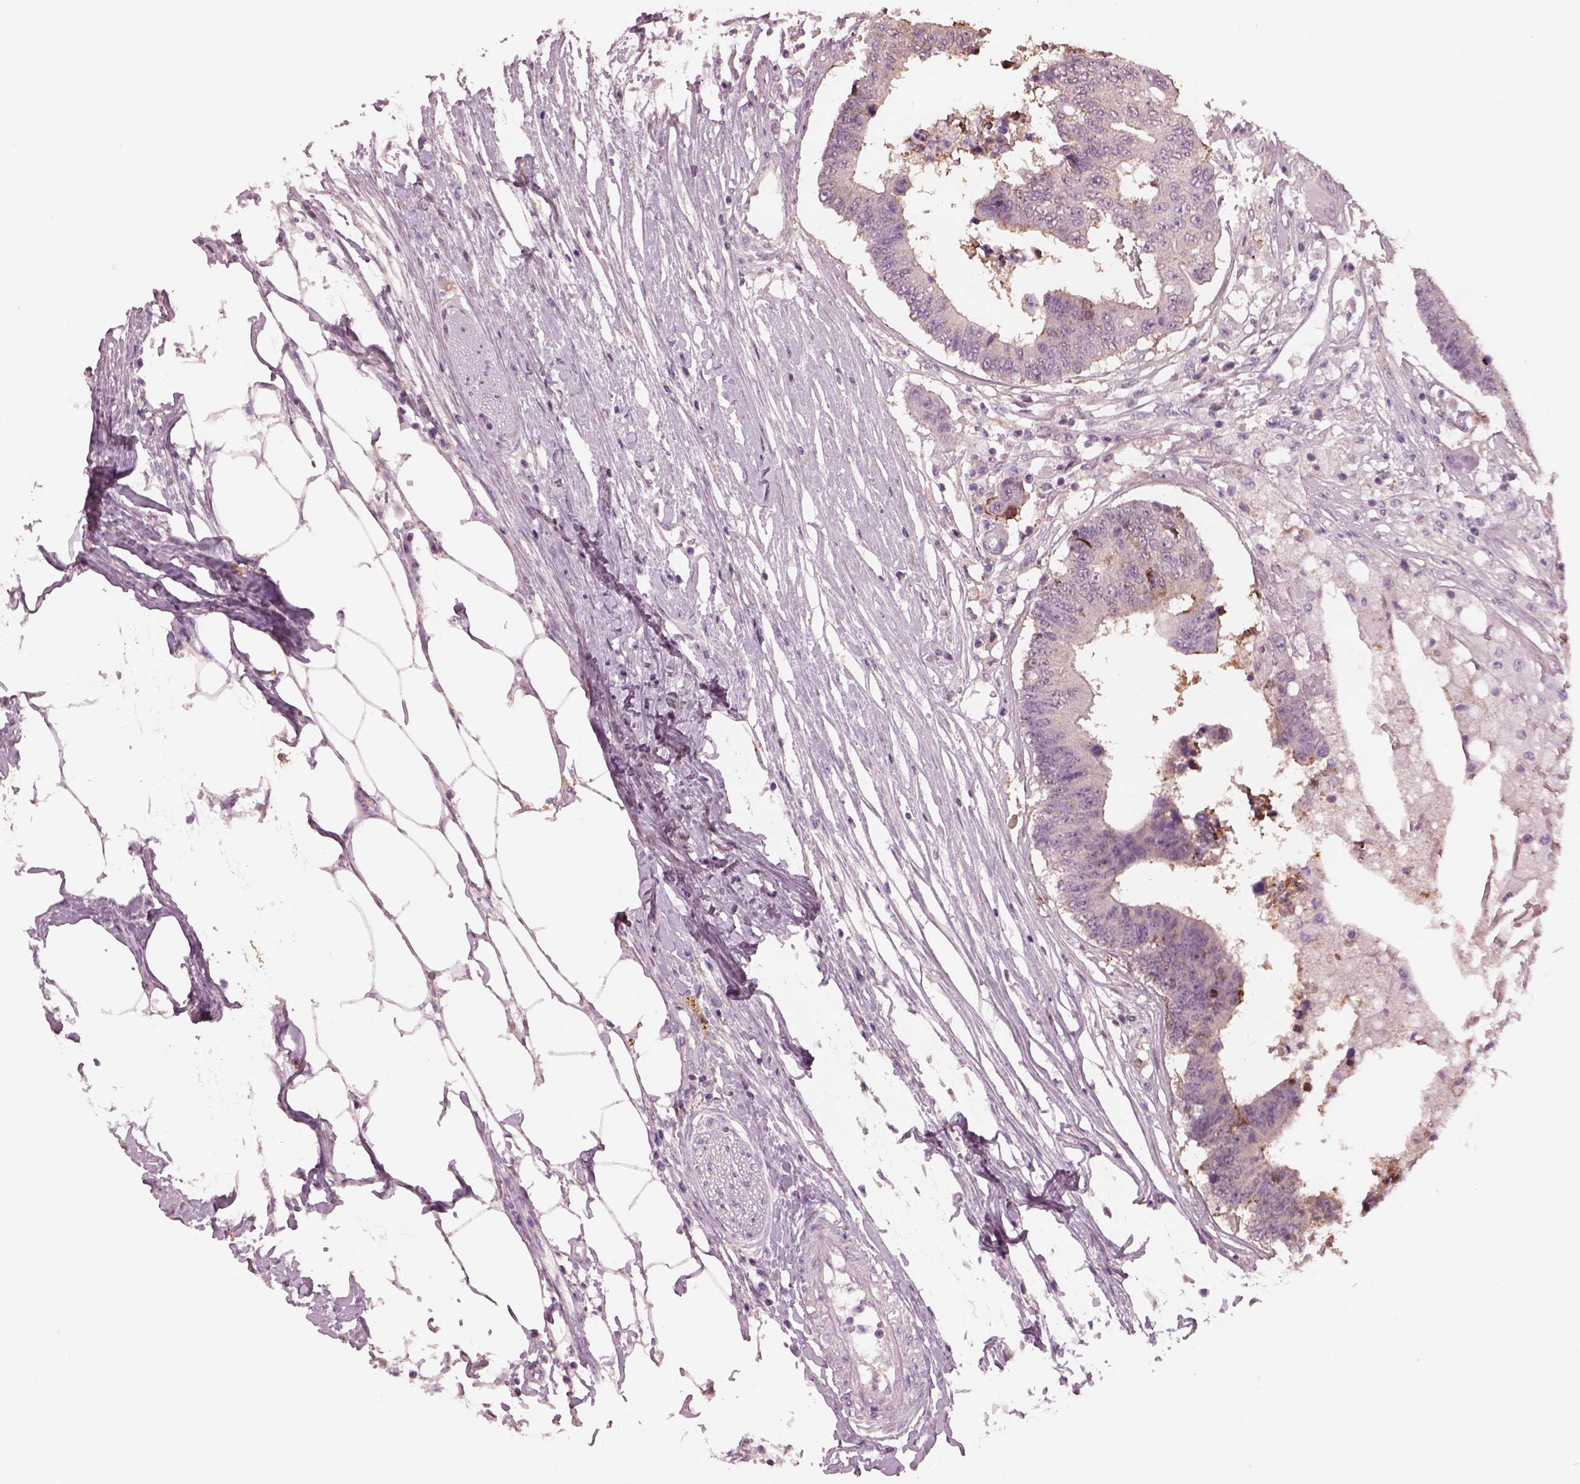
{"staining": {"intensity": "negative", "quantity": "none", "location": "none"}, "tissue": "colorectal cancer", "cell_type": "Tumor cells", "image_type": "cancer", "snomed": [{"axis": "morphology", "description": "Adenocarcinoma, NOS"}, {"axis": "topography", "description": "Colon"}], "caption": "Human colorectal cancer stained for a protein using immunohistochemistry (IHC) shows no positivity in tumor cells.", "gene": "SRI", "patient": {"sex": "female", "age": 48}}